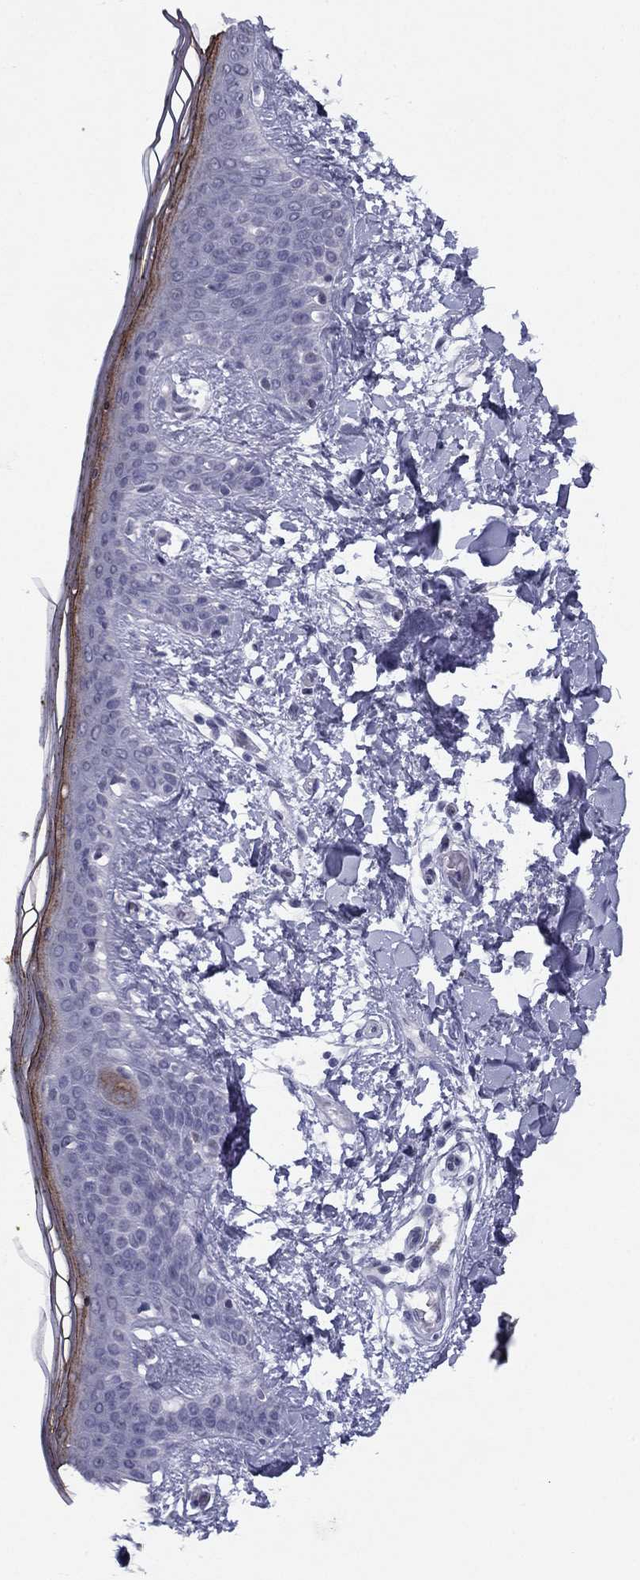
{"staining": {"intensity": "negative", "quantity": "none", "location": "none"}, "tissue": "skin", "cell_type": "Fibroblasts", "image_type": "normal", "snomed": [{"axis": "morphology", "description": "Normal tissue, NOS"}, {"axis": "topography", "description": "Skin"}], "caption": "An immunohistochemistry (IHC) micrograph of benign skin is shown. There is no staining in fibroblasts of skin. Brightfield microscopy of immunohistochemistry (IHC) stained with DAB (brown) and hematoxylin (blue), captured at high magnification.", "gene": "ANKS4B", "patient": {"sex": "female", "age": 34}}